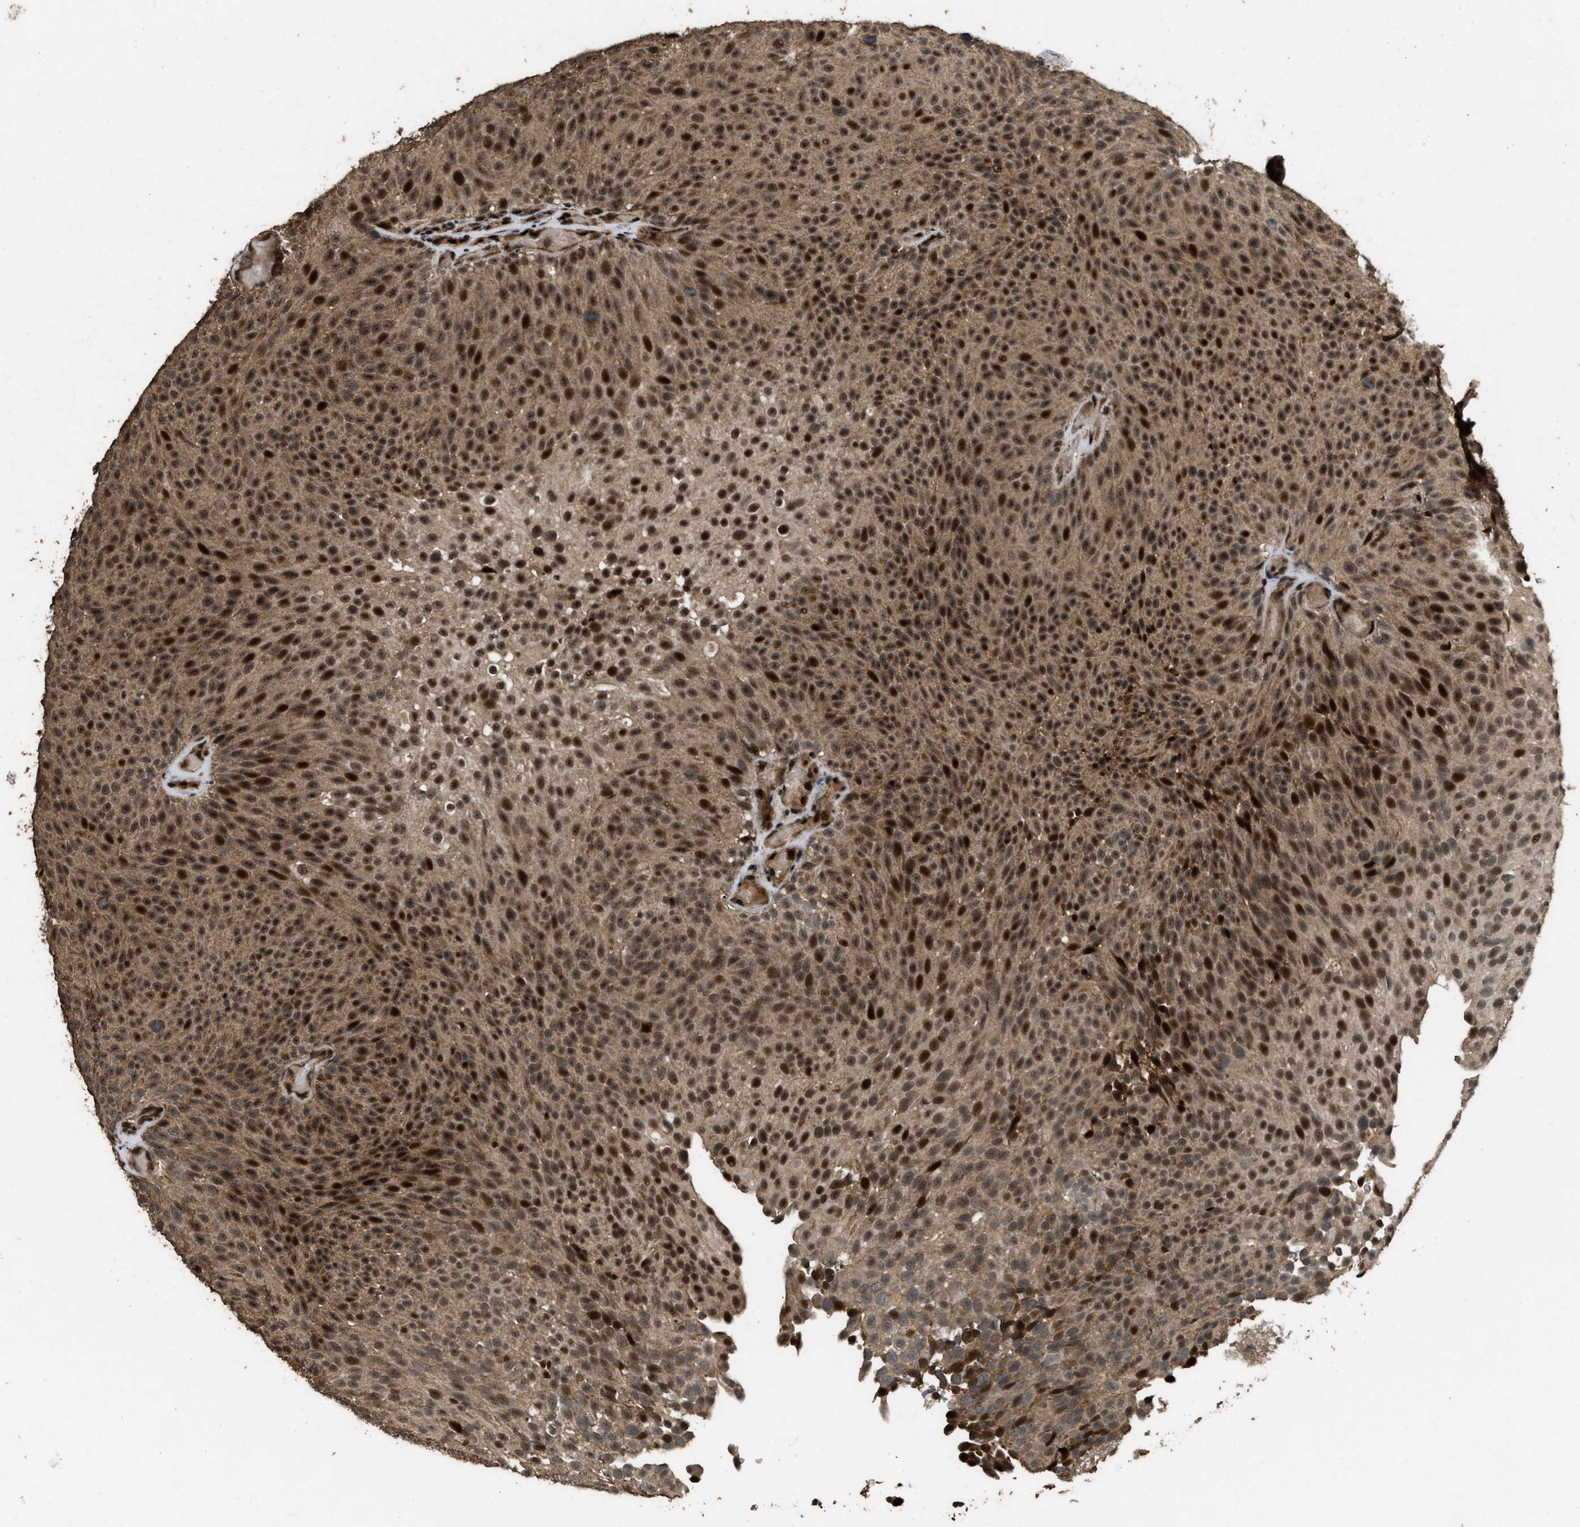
{"staining": {"intensity": "strong", "quantity": ">75%", "location": "cytoplasmic/membranous,nuclear"}, "tissue": "urothelial cancer", "cell_type": "Tumor cells", "image_type": "cancer", "snomed": [{"axis": "morphology", "description": "Urothelial carcinoma, Low grade"}, {"axis": "topography", "description": "Urinary bladder"}], "caption": "Immunohistochemistry (IHC) histopathology image of neoplastic tissue: human low-grade urothelial carcinoma stained using immunohistochemistry (IHC) displays high levels of strong protein expression localized specifically in the cytoplasmic/membranous and nuclear of tumor cells, appearing as a cytoplasmic/membranous and nuclear brown color.", "gene": "HAUS6", "patient": {"sex": "male", "age": 78}}